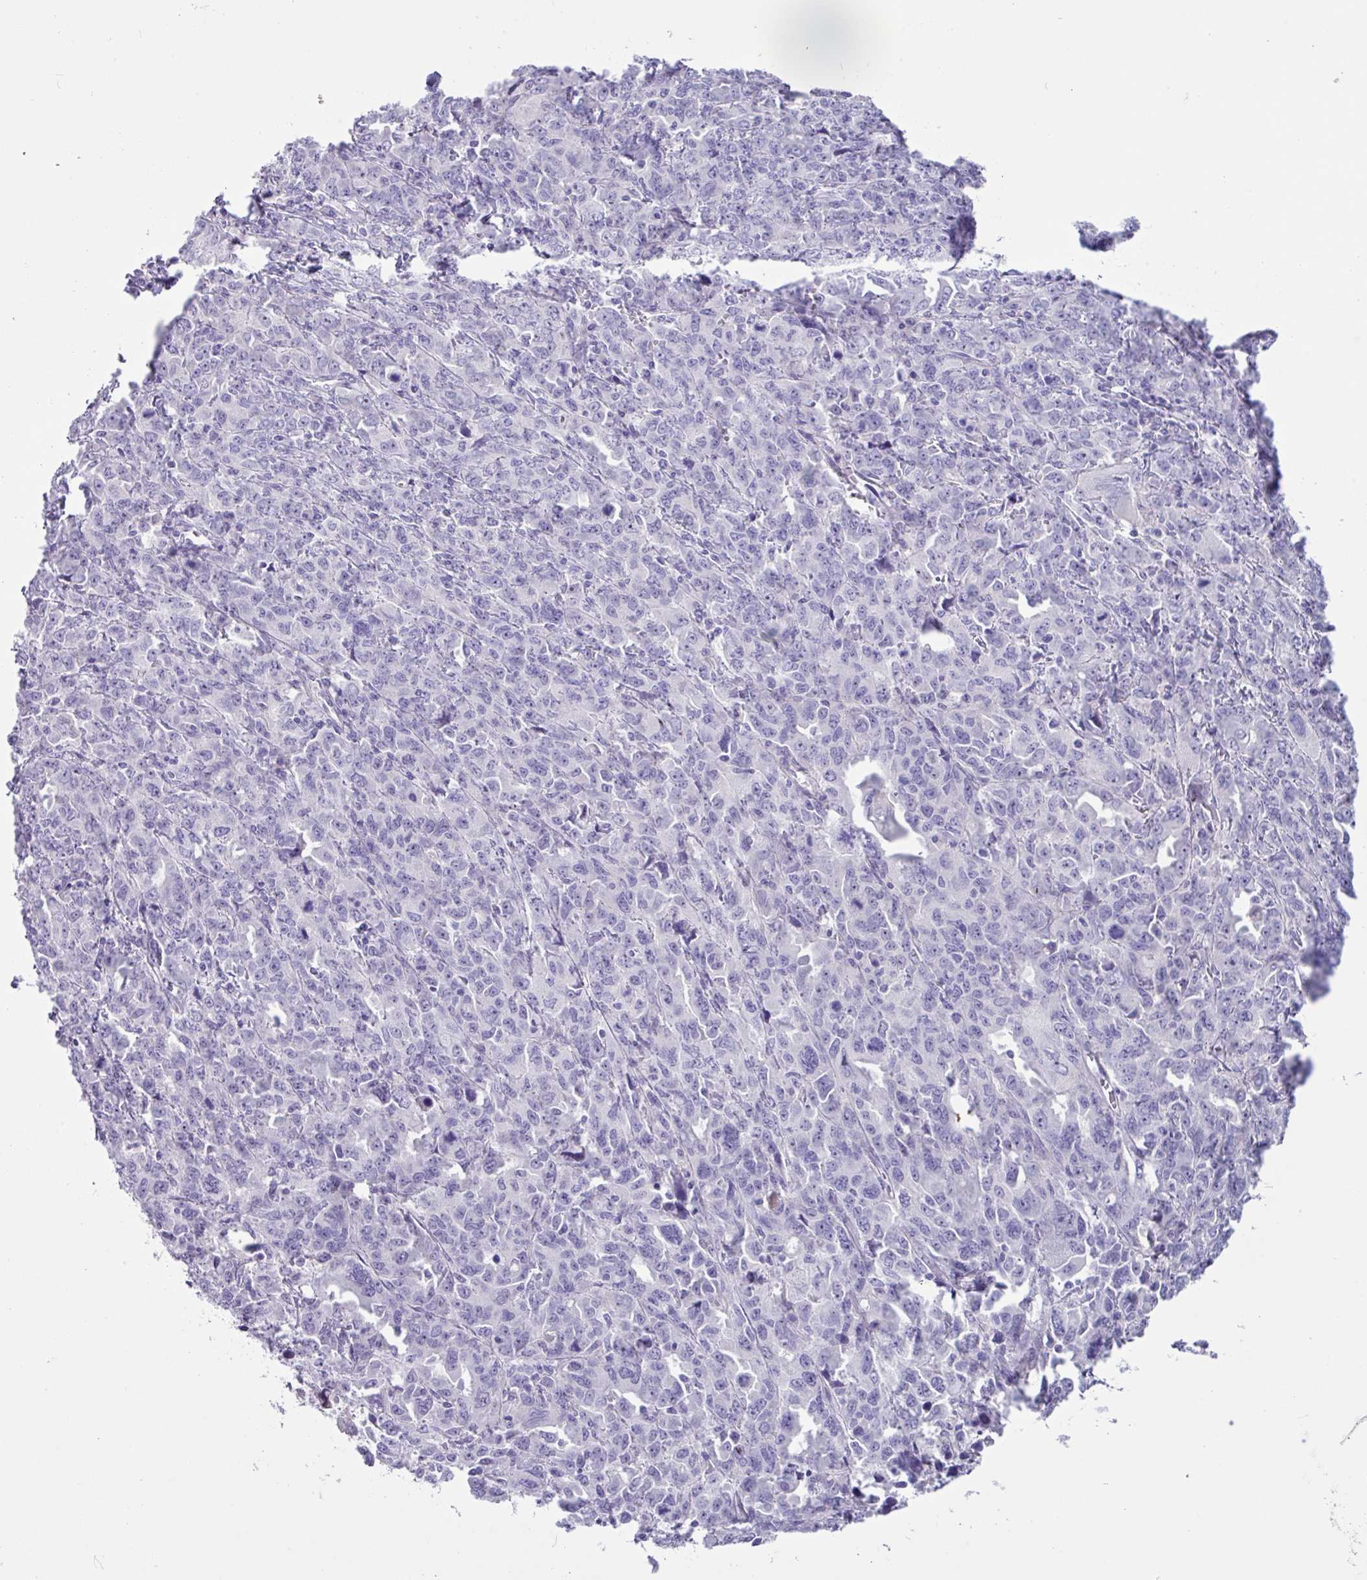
{"staining": {"intensity": "negative", "quantity": "none", "location": "none"}, "tissue": "ovarian cancer", "cell_type": "Tumor cells", "image_type": "cancer", "snomed": [{"axis": "morphology", "description": "Adenocarcinoma, NOS"}, {"axis": "morphology", "description": "Carcinoma, endometroid"}, {"axis": "topography", "description": "Ovary"}], "caption": "Ovarian endometroid carcinoma was stained to show a protein in brown. There is no significant expression in tumor cells.", "gene": "MRM2", "patient": {"sex": "female", "age": 72}}